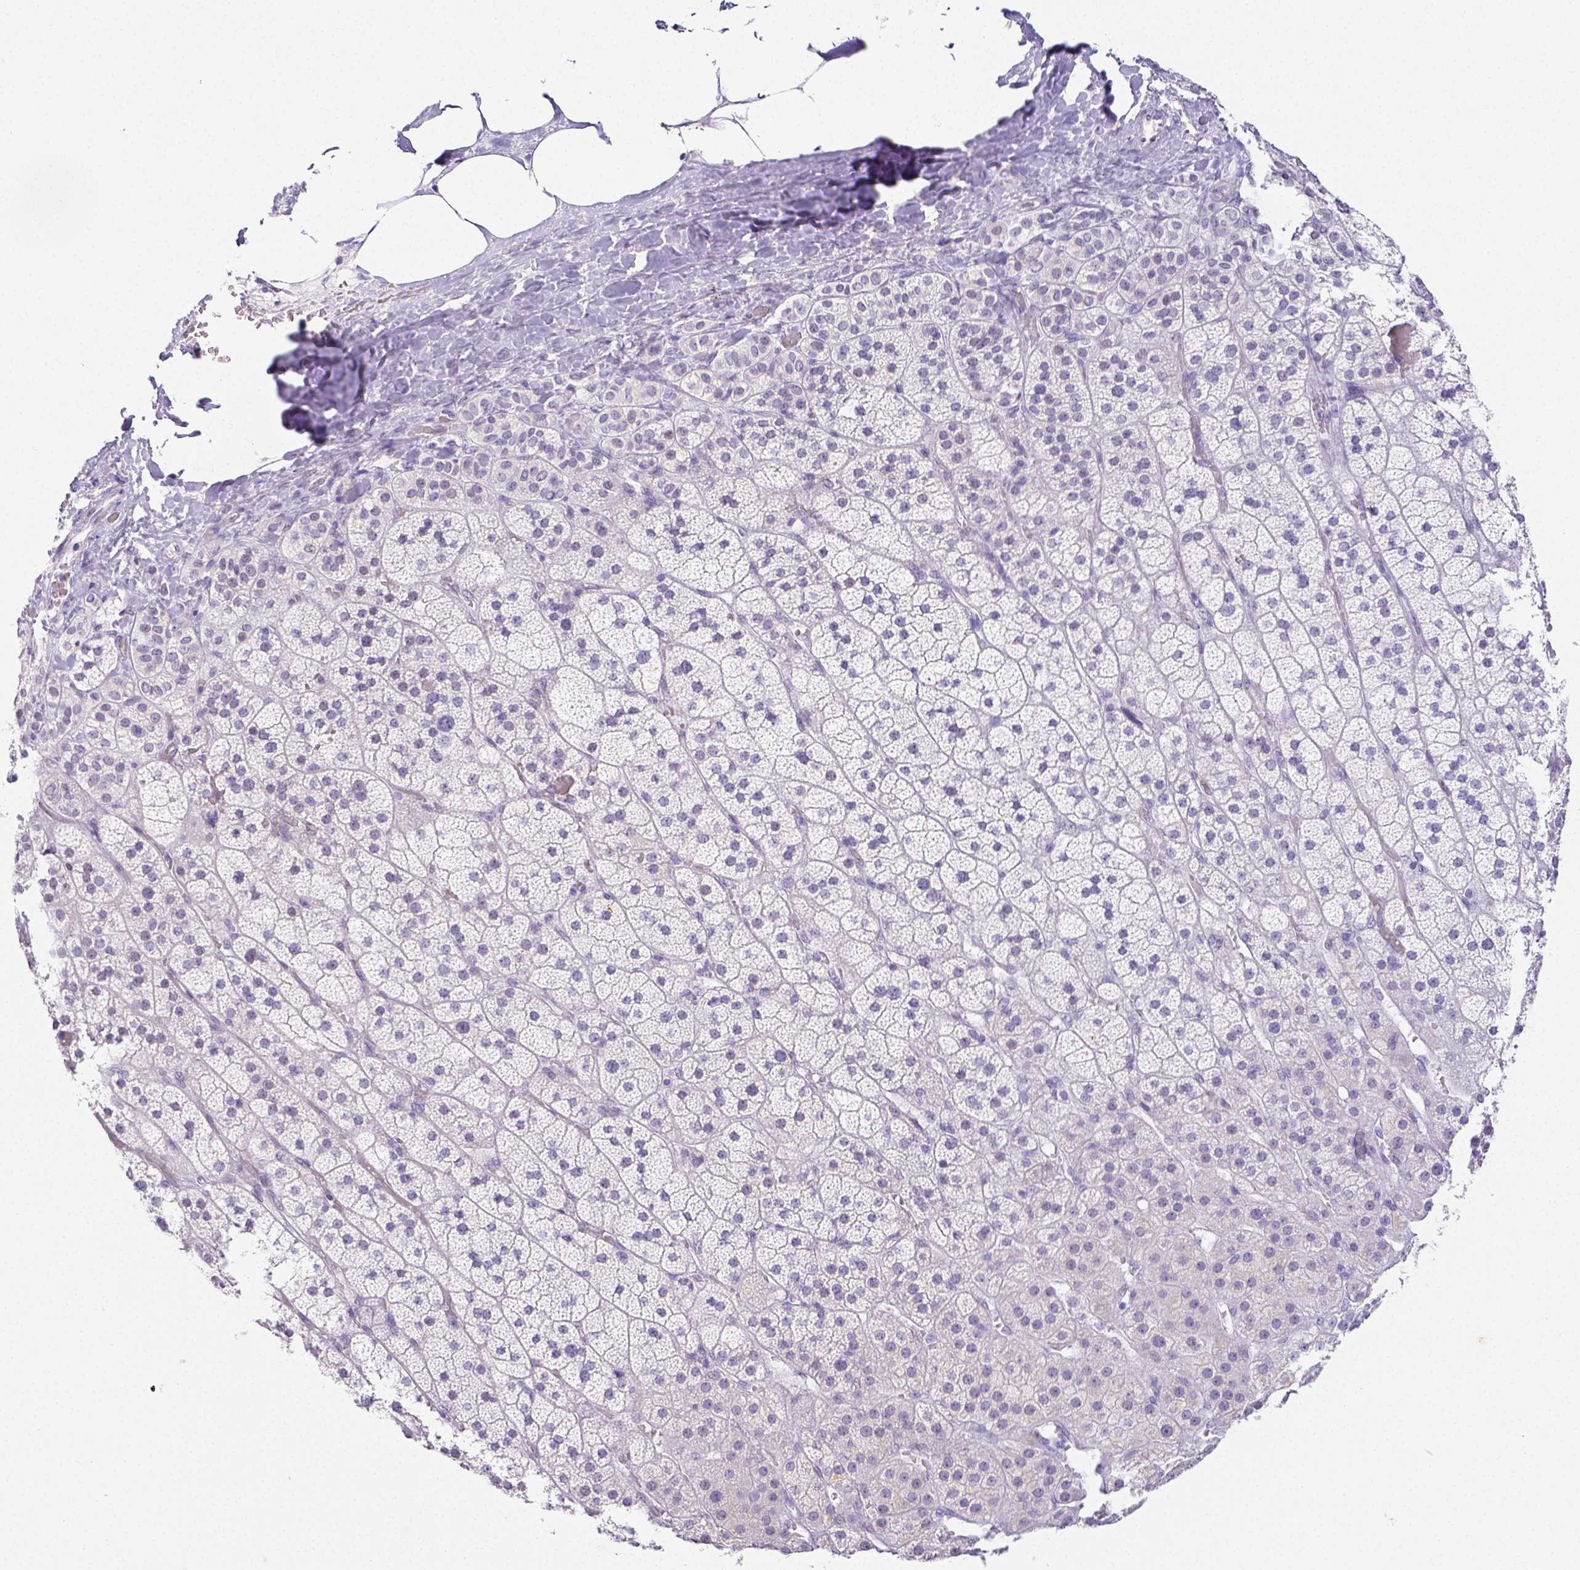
{"staining": {"intensity": "strong", "quantity": "25%-75%", "location": "cytoplasmic/membranous"}, "tissue": "adrenal gland", "cell_type": "Glandular cells", "image_type": "normal", "snomed": [{"axis": "morphology", "description": "Normal tissue, NOS"}, {"axis": "topography", "description": "Adrenal gland"}], "caption": "Unremarkable adrenal gland was stained to show a protein in brown. There is high levels of strong cytoplasmic/membranous expression in approximately 25%-75% of glandular cells.", "gene": "ARHGAP36", "patient": {"sex": "male", "age": 57}}